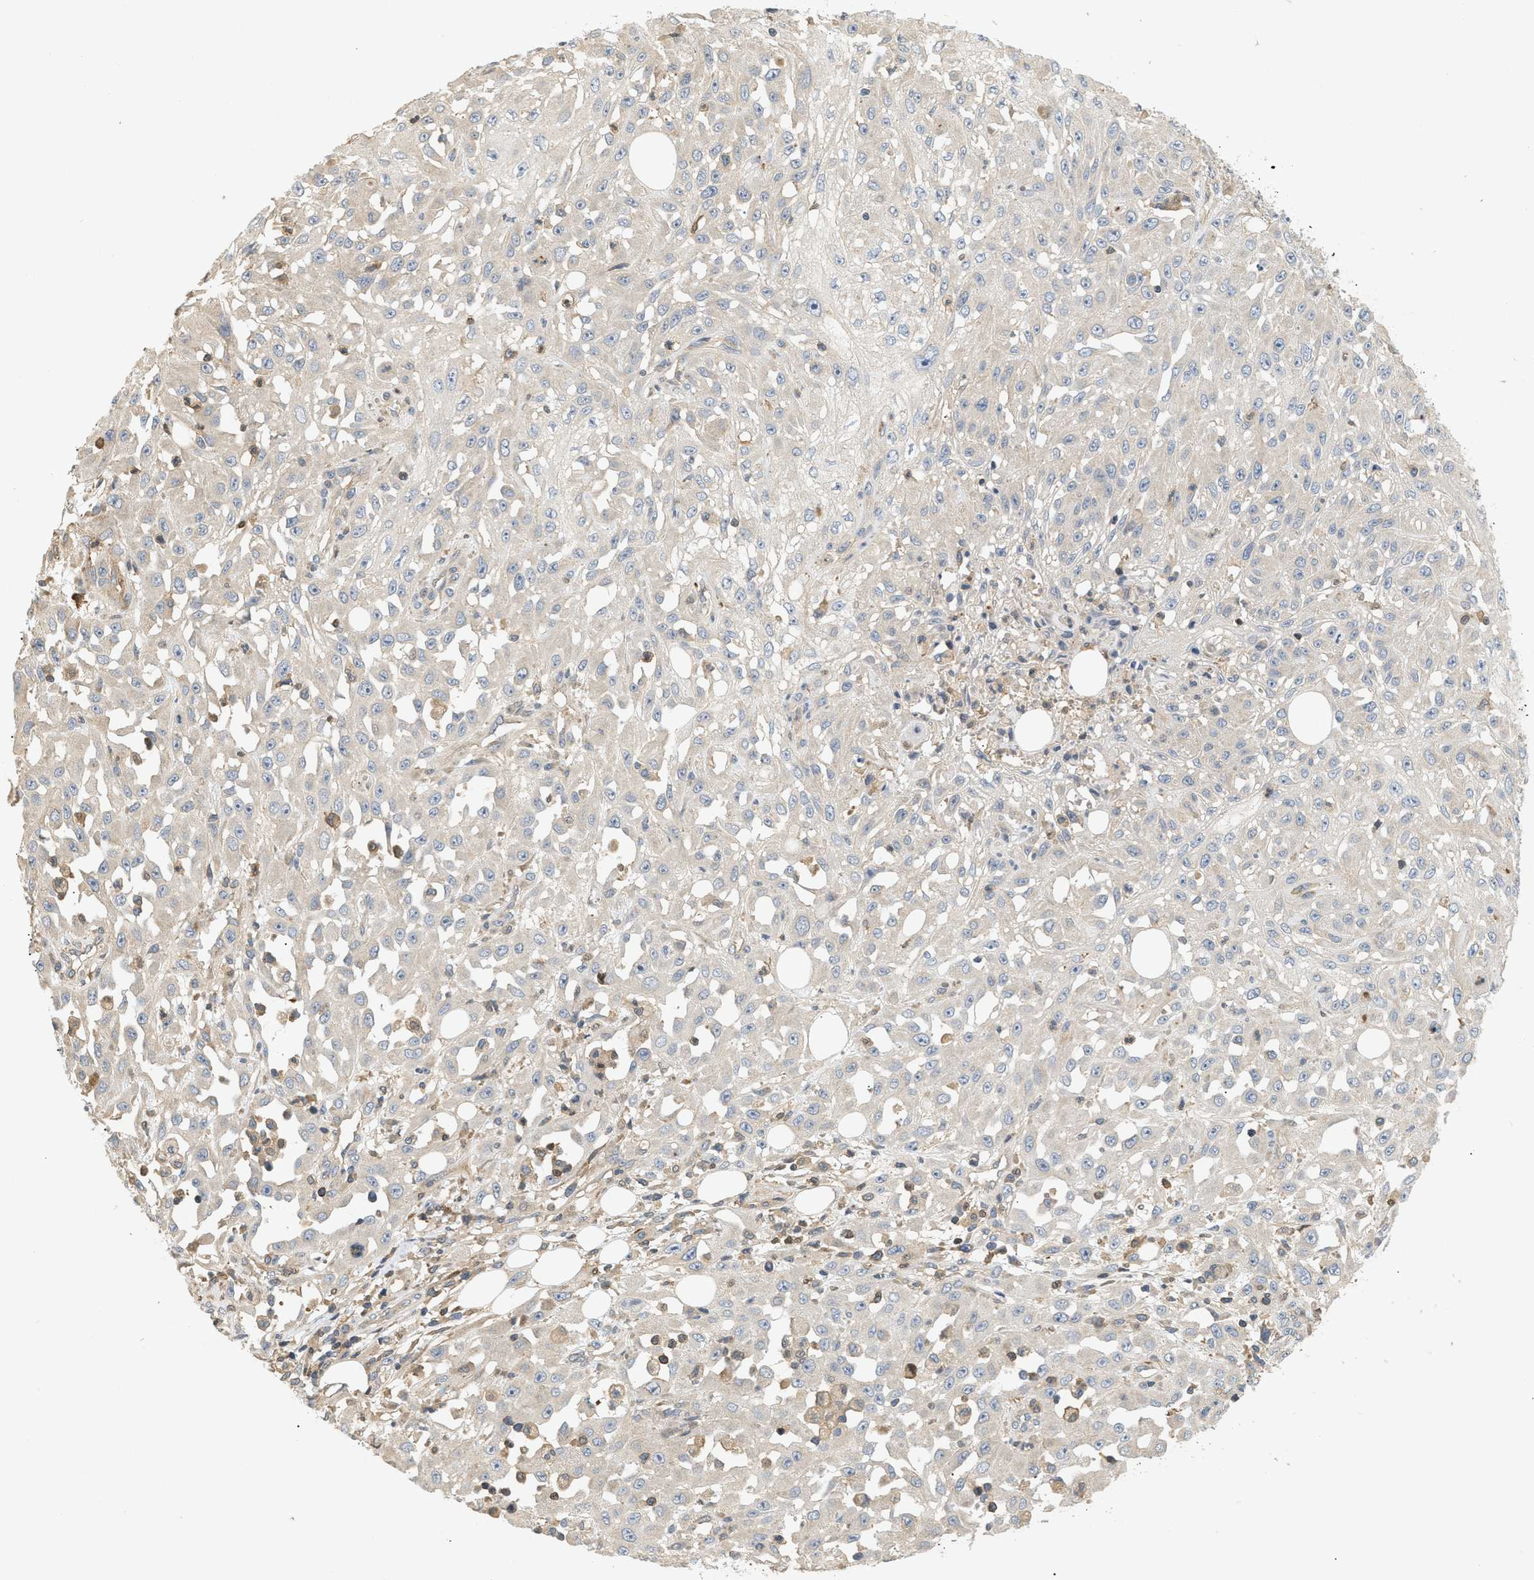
{"staining": {"intensity": "negative", "quantity": "none", "location": "none"}, "tissue": "skin cancer", "cell_type": "Tumor cells", "image_type": "cancer", "snomed": [{"axis": "morphology", "description": "Squamous cell carcinoma, NOS"}, {"axis": "morphology", "description": "Squamous cell carcinoma, metastatic, NOS"}, {"axis": "topography", "description": "Skin"}, {"axis": "topography", "description": "Lymph node"}], "caption": "Tumor cells are negative for protein expression in human squamous cell carcinoma (skin). (DAB IHC, high magnification).", "gene": "FARS2", "patient": {"sex": "male", "age": 75}}